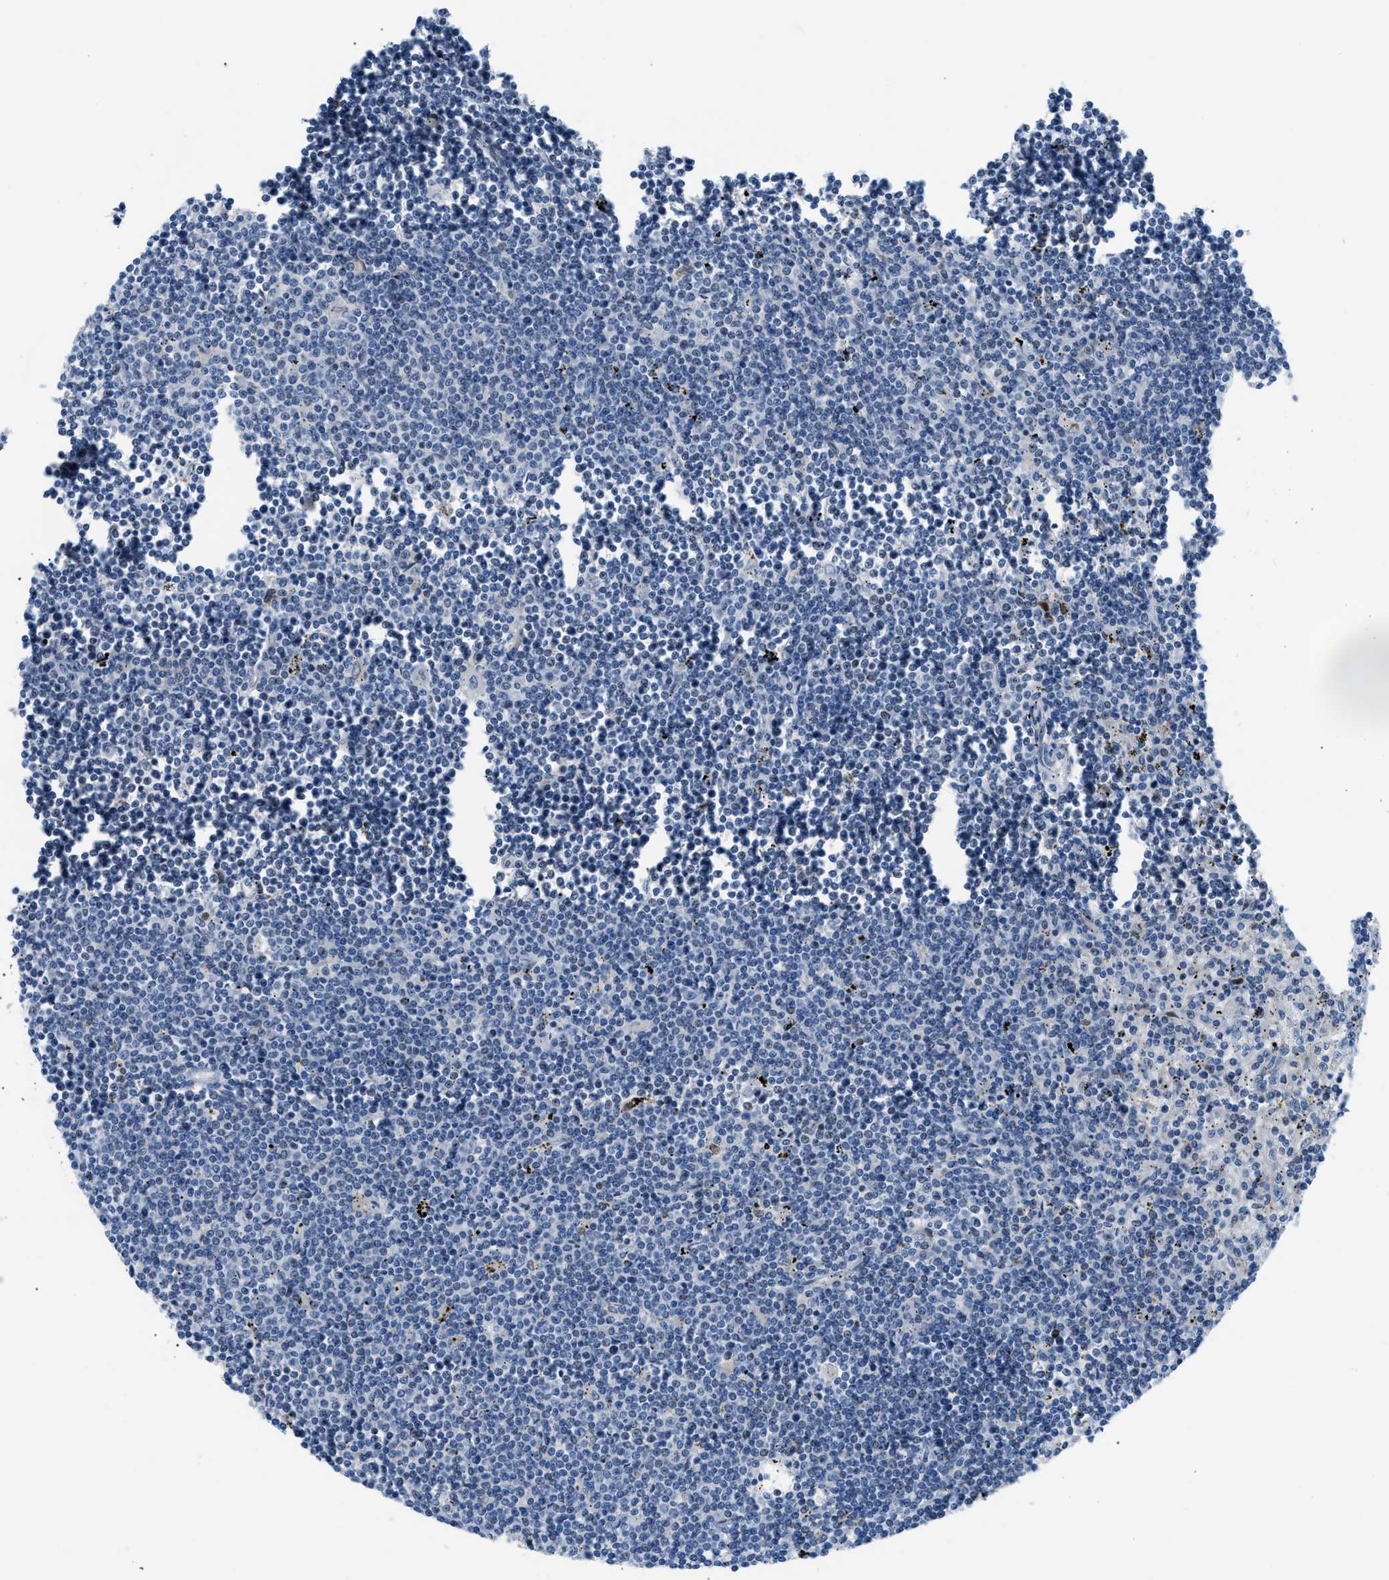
{"staining": {"intensity": "negative", "quantity": "none", "location": "none"}, "tissue": "lymphoma", "cell_type": "Tumor cells", "image_type": "cancer", "snomed": [{"axis": "morphology", "description": "Malignant lymphoma, non-Hodgkin's type, Low grade"}, {"axis": "topography", "description": "Spleen"}], "caption": "A histopathology image of human lymphoma is negative for staining in tumor cells.", "gene": "FDCSP", "patient": {"sex": "male", "age": 76}}